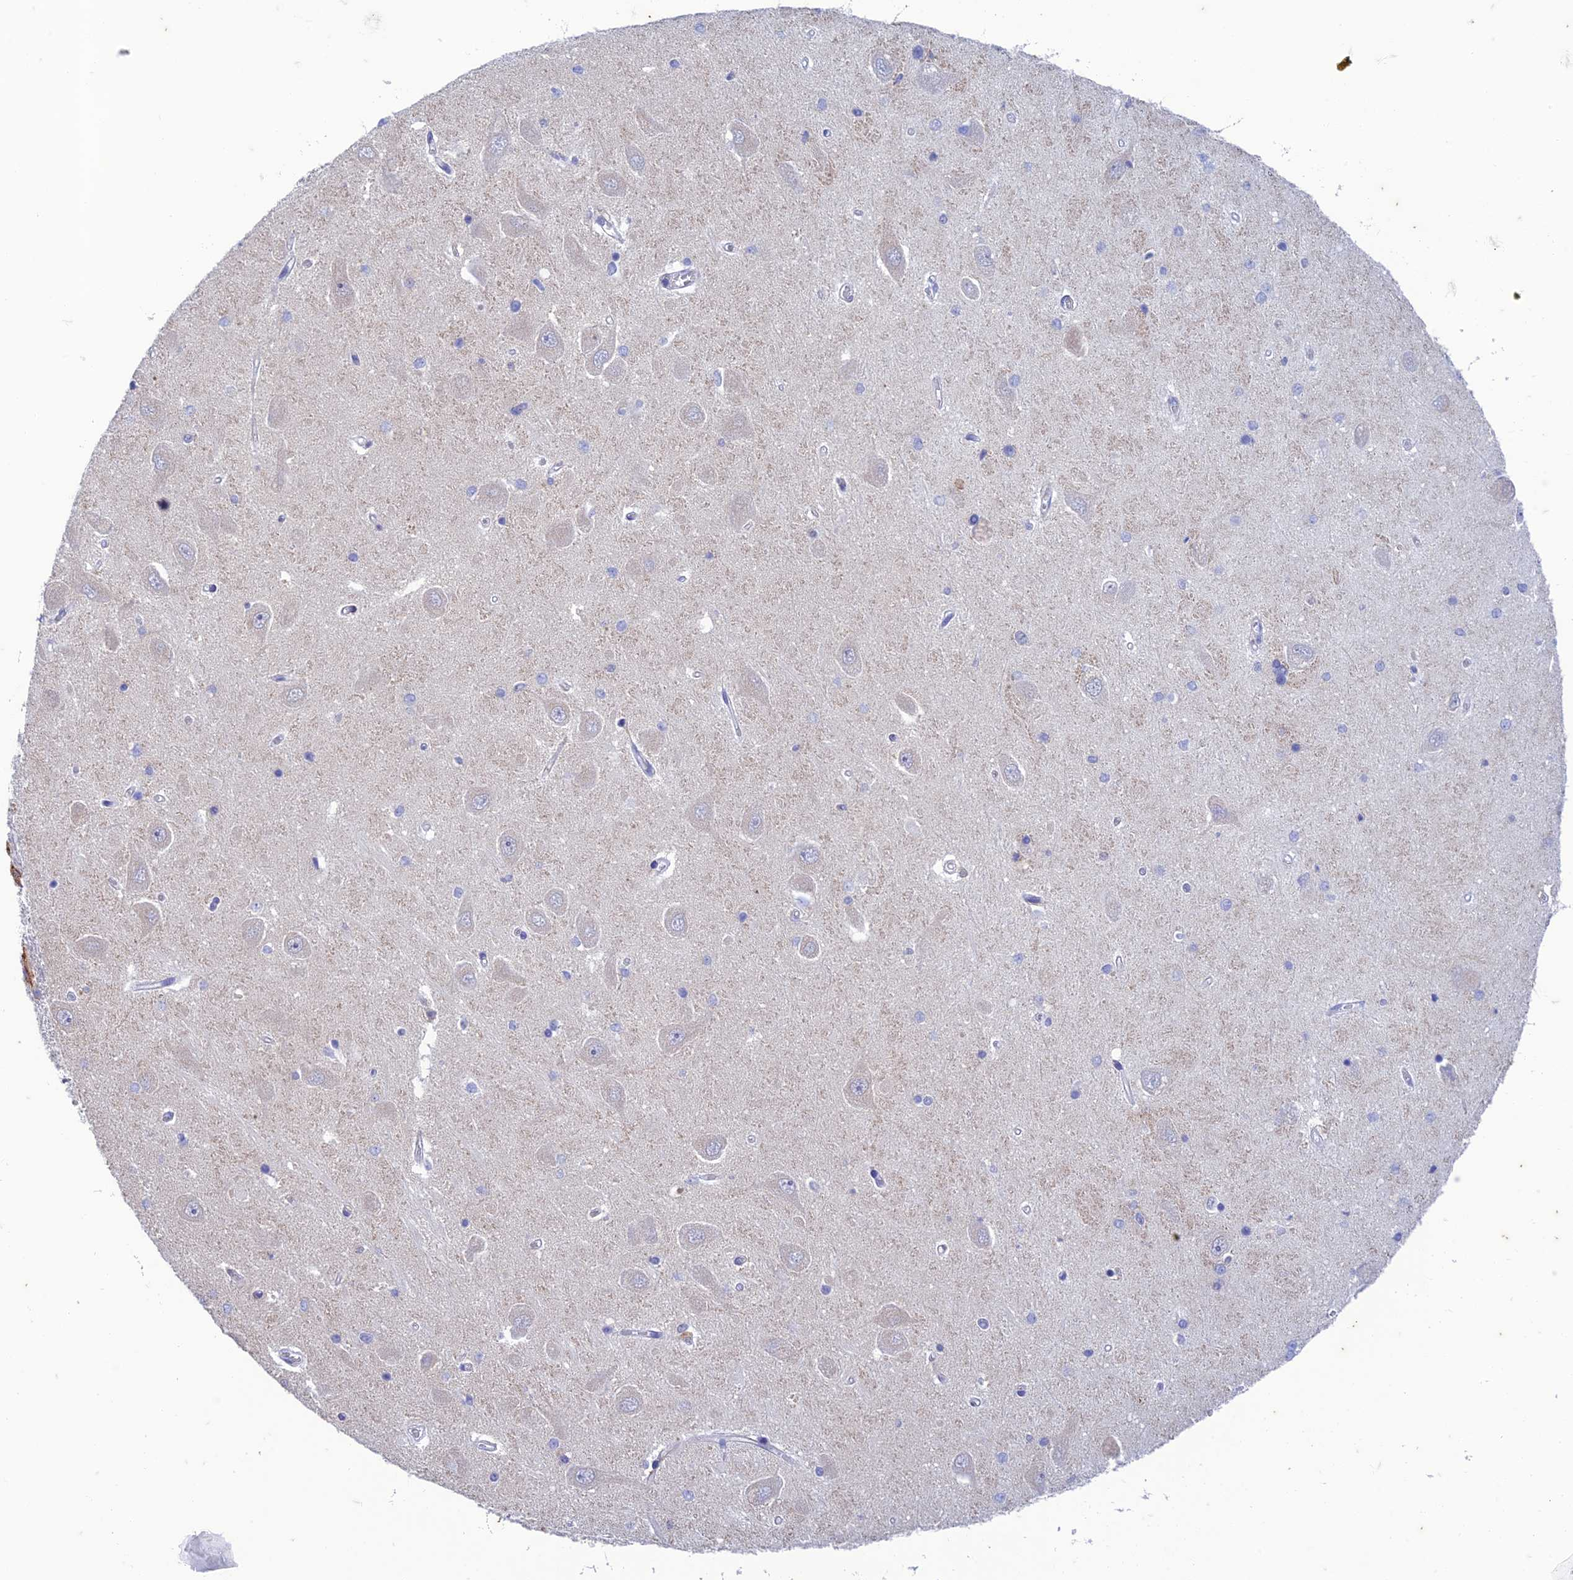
{"staining": {"intensity": "negative", "quantity": "none", "location": "none"}, "tissue": "hippocampus", "cell_type": "Glial cells", "image_type": "normal", "snomed": [{"axis": "morphology", "description": "Normal tissue, NOS"}, {"axis": "topography", "description": "Hippocampus"}], "caption": "Glial cells are negative for protein expression in benign human hippocampus. (Stains: DAB IHC with hematoxylin counter stain, Microscopy: brightfield microscopy at high magnification).", "gene": "FGF7", "patient": {"sex": "male", "age": 45}}